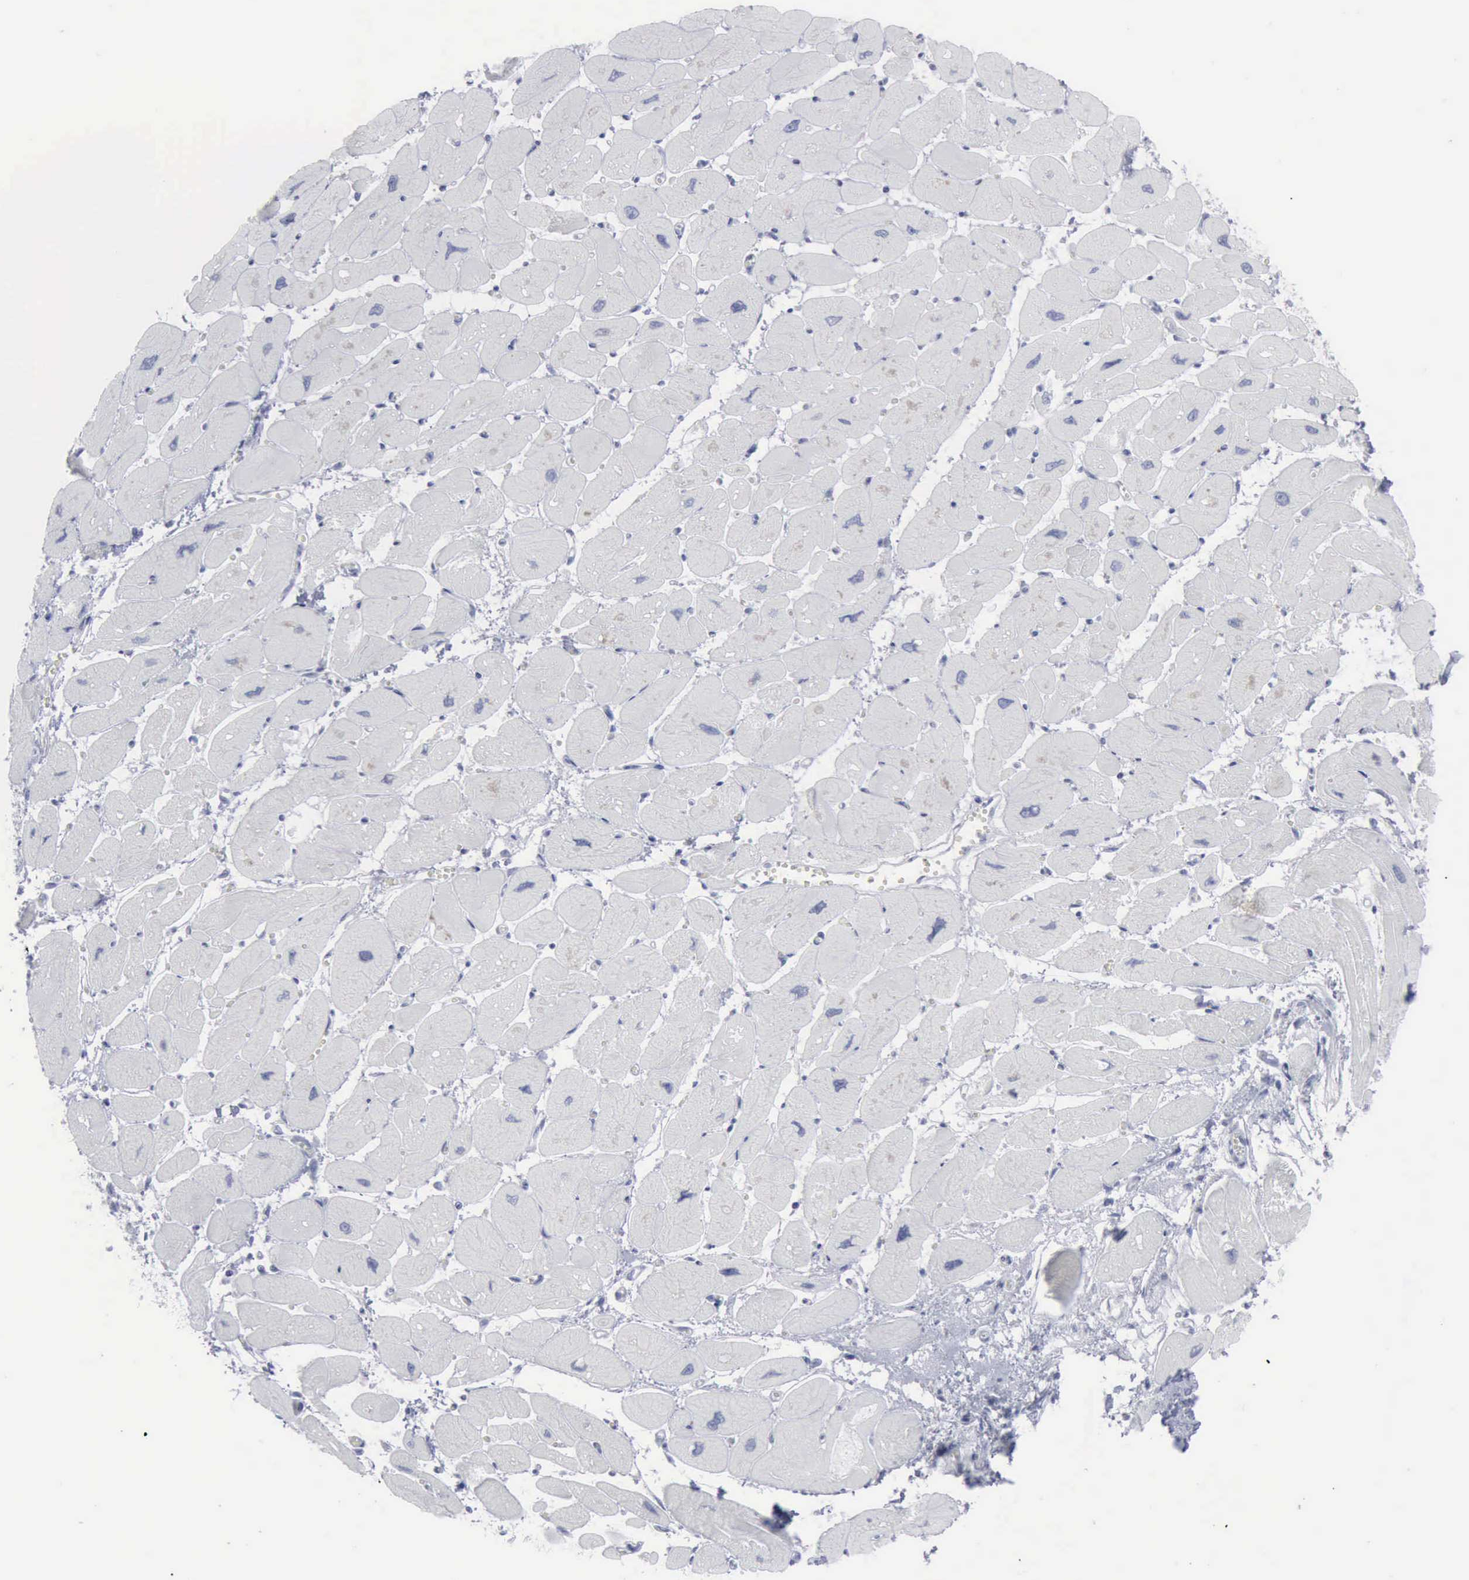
{"staining": {"intensity": "negative", "quantity": "none", "location": "none"}, "tissue": "heart muscle", "cell_type": "Cardiomyocytes", "image_type": "normal", "snomed": [{"axis": "morphology", "description": "Normal tissue, NOS"}, {"axis": "topography", "description": "Heart"}], "caption": "This is an immunohistochemistry (IHC) histopathology image of normal human heart muscle. There is no staining in cardiomyocytes.", "gene": "VCAM1", "patient": {"sex": "female", "age": 54}}